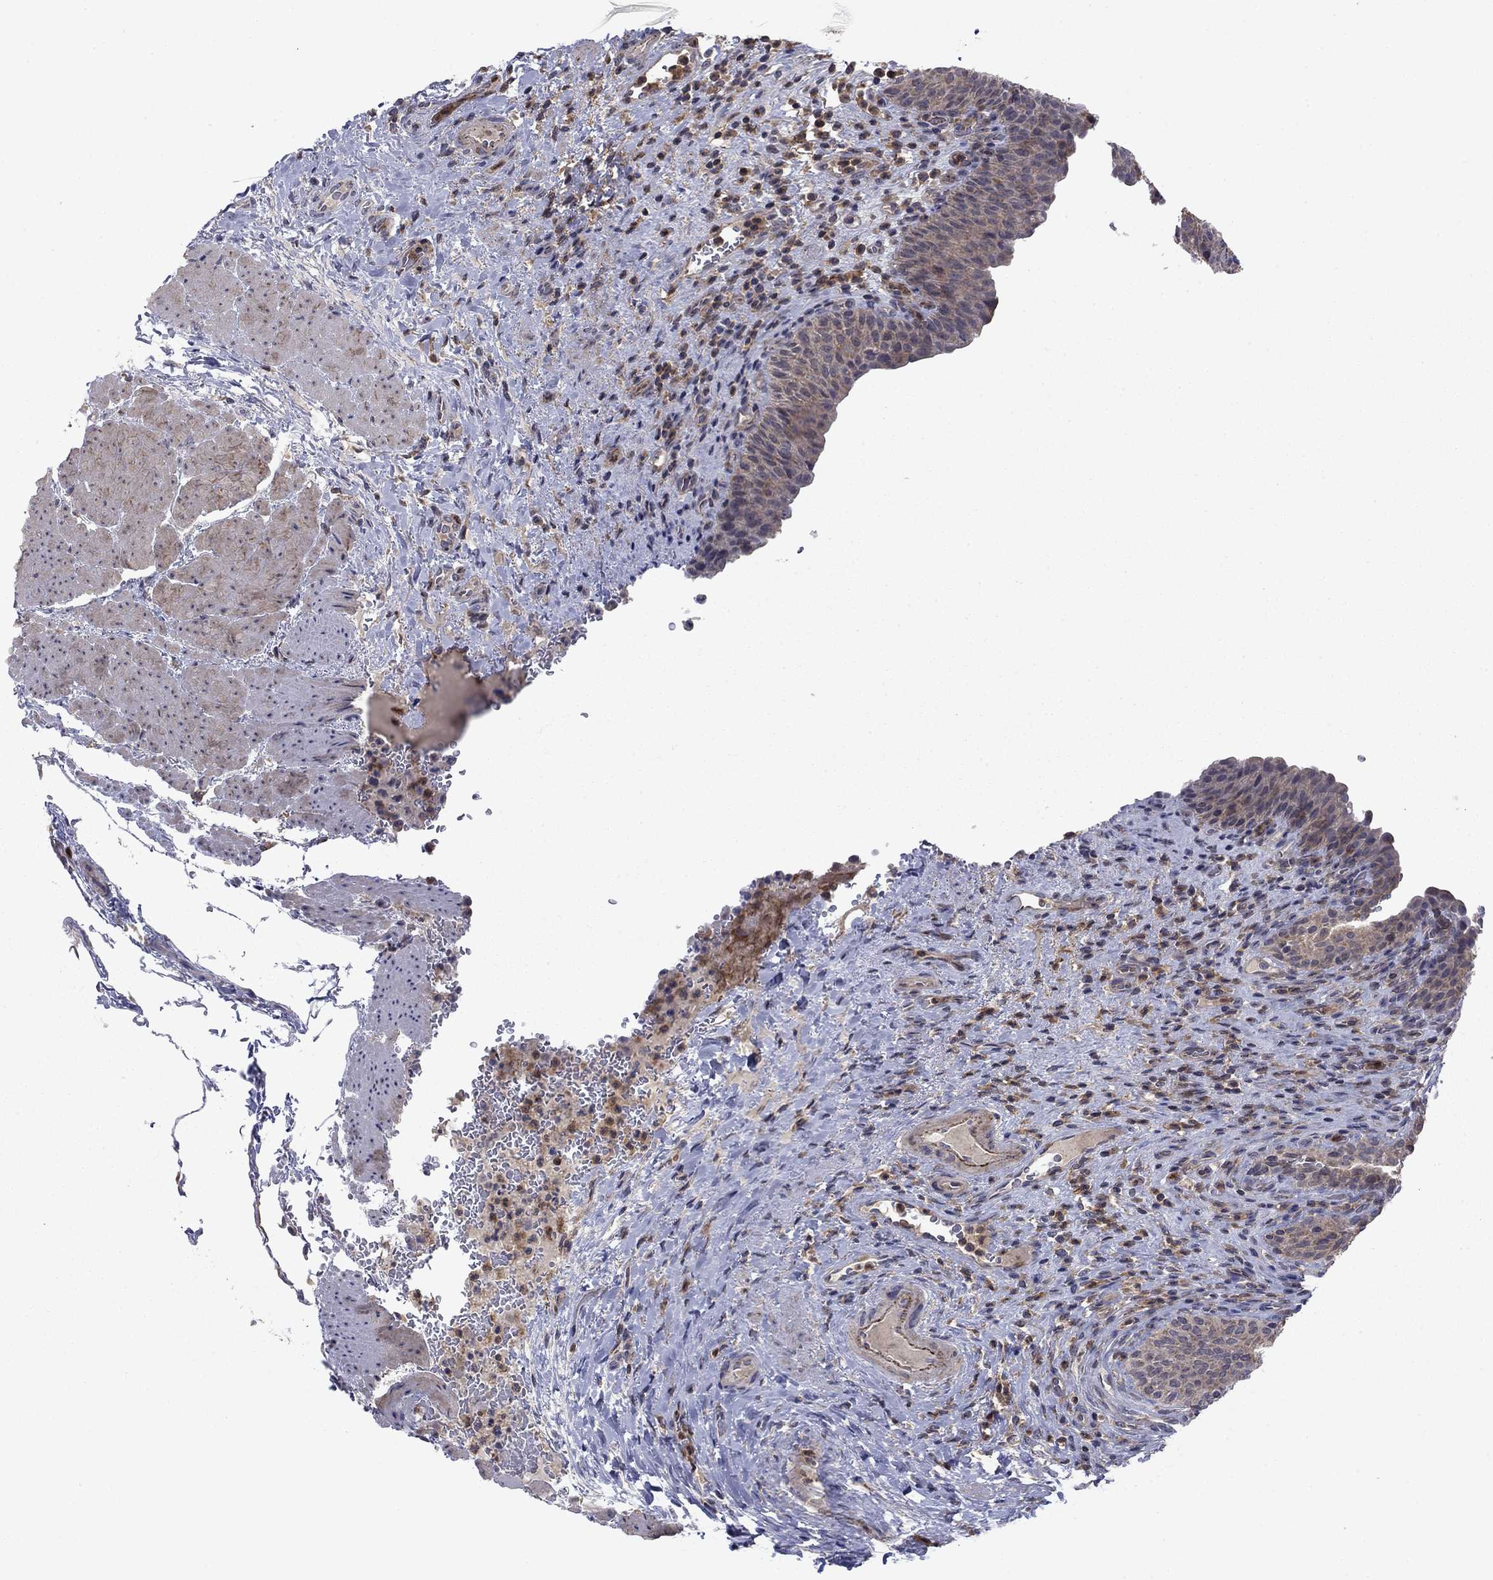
{"staining": {"intensity": "weak", "quantity": "25%-75%", "location": "cytoplasmic/membranous"}, "tissue": "urinary bladder", "cell_type": "Urothelial cells", "image_type": "normal", "snomed": [{"axis": "morphology", "description": "Normal tissue, NOS"}, {"axis": "topography", "description": "Urinary bladder"}], "caption": "This photomicrograph reveals immunohistochemistry (IHC) staining of normal urinary bladder, with low weak cytoplasmic/membranous expression in approximately 25%-75% of urothelial cells.", "gene": "DOP1B", "patient": {"sex": "male", "age": 66}}